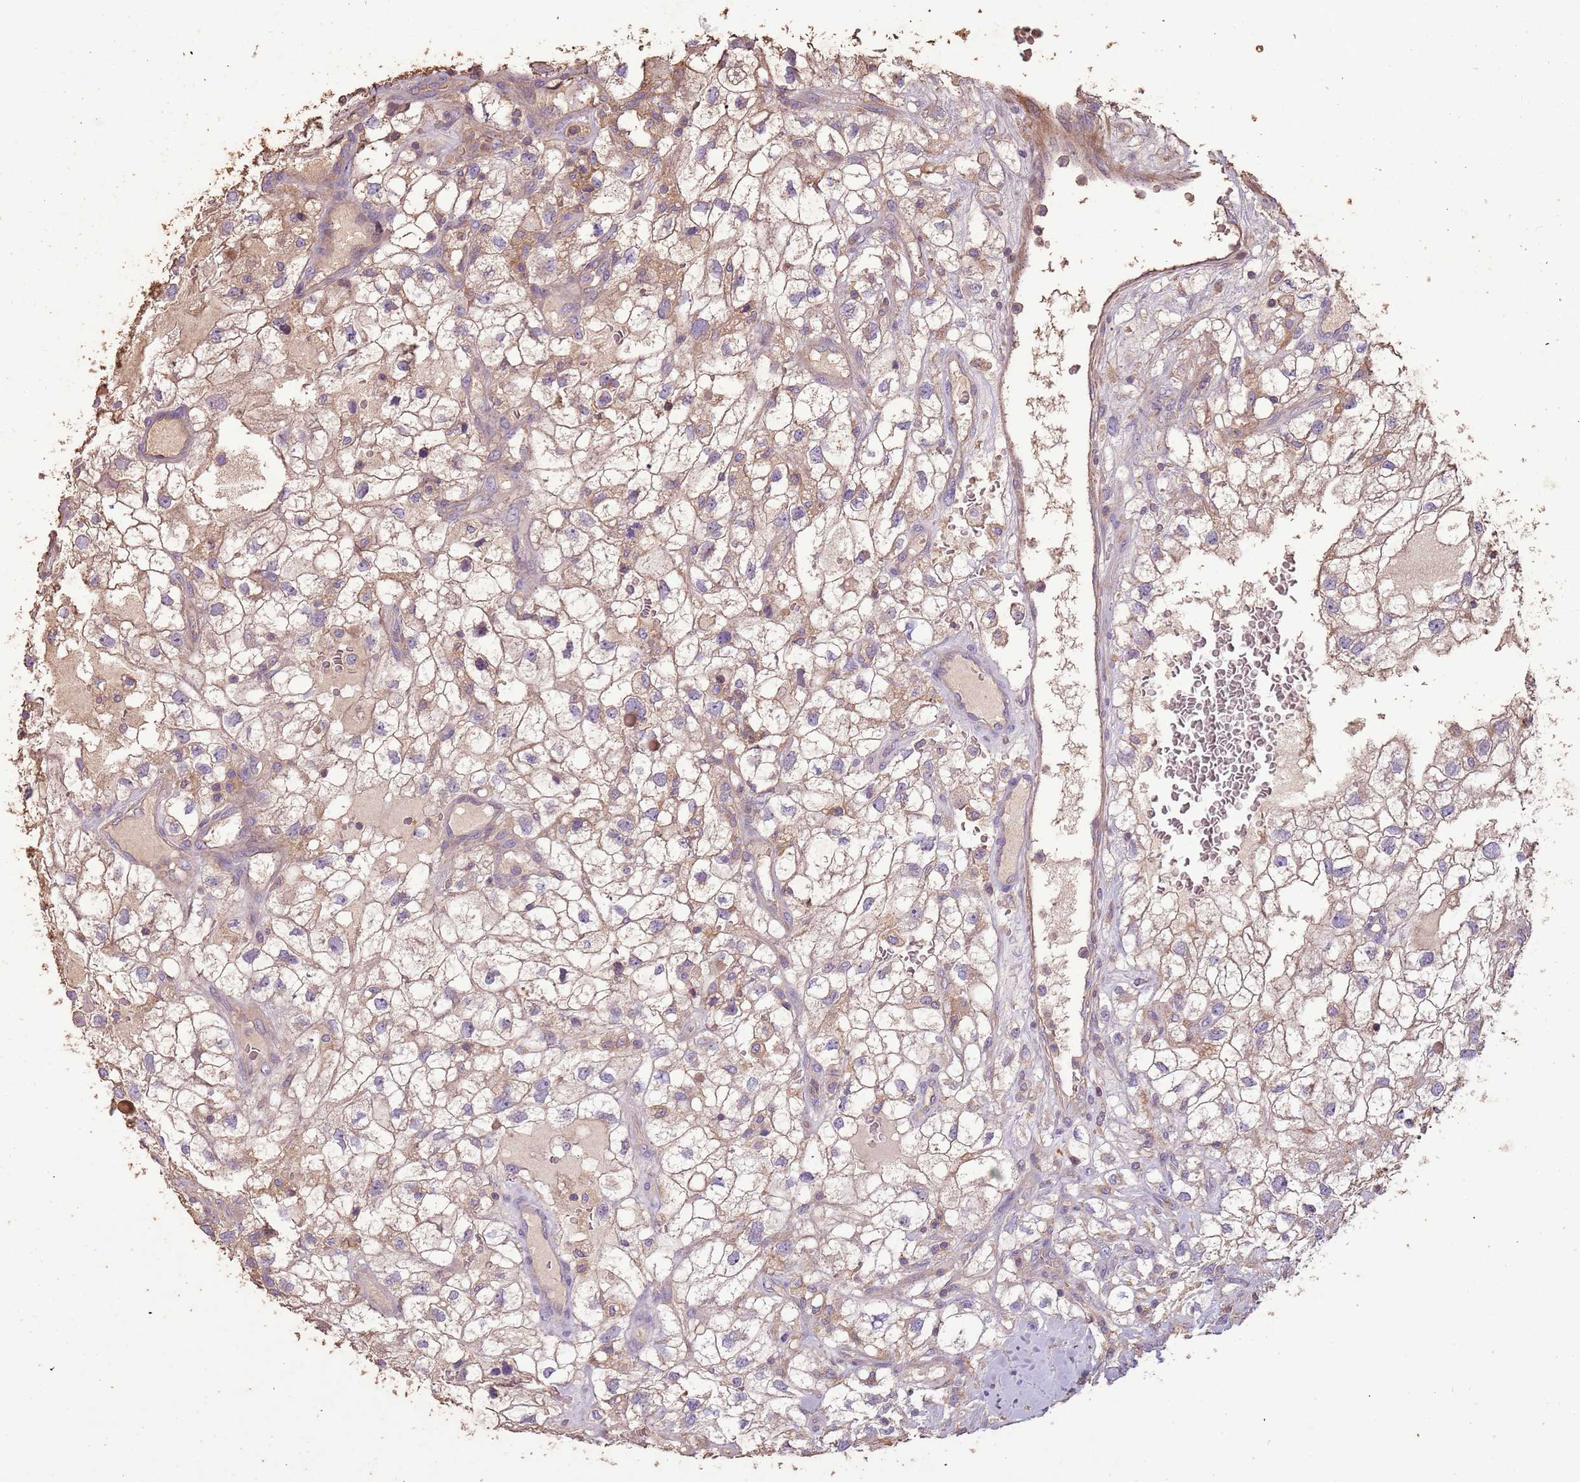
{"staining": {"intensity": "moderate", "quantity": "25%-75%", "location": "cytoplasmic/membranous"}, "tissue": "renal cancer", "cell_type": "Tumor cells", "image_type": "cancer", "snomed": [{"axis": "morphology", "description": "Adenocarcinoma, NOS"}, {"axis": "topography", "description": "Kidney"}], "caption": "Immunohistochemistry of renal cancer (adenocarcinoma) demonstrates medium levels of moderate cytoplasmic/membranous positivity in about 25%-75% of tumor cells. The staining was performed using DAB to visualize the protein expression in brown, while the nuclei were stained in blue with hematoxylin (Magnification: 20x).", "gene": "FECH", "patient": {"sex": "male", "age": 59}}